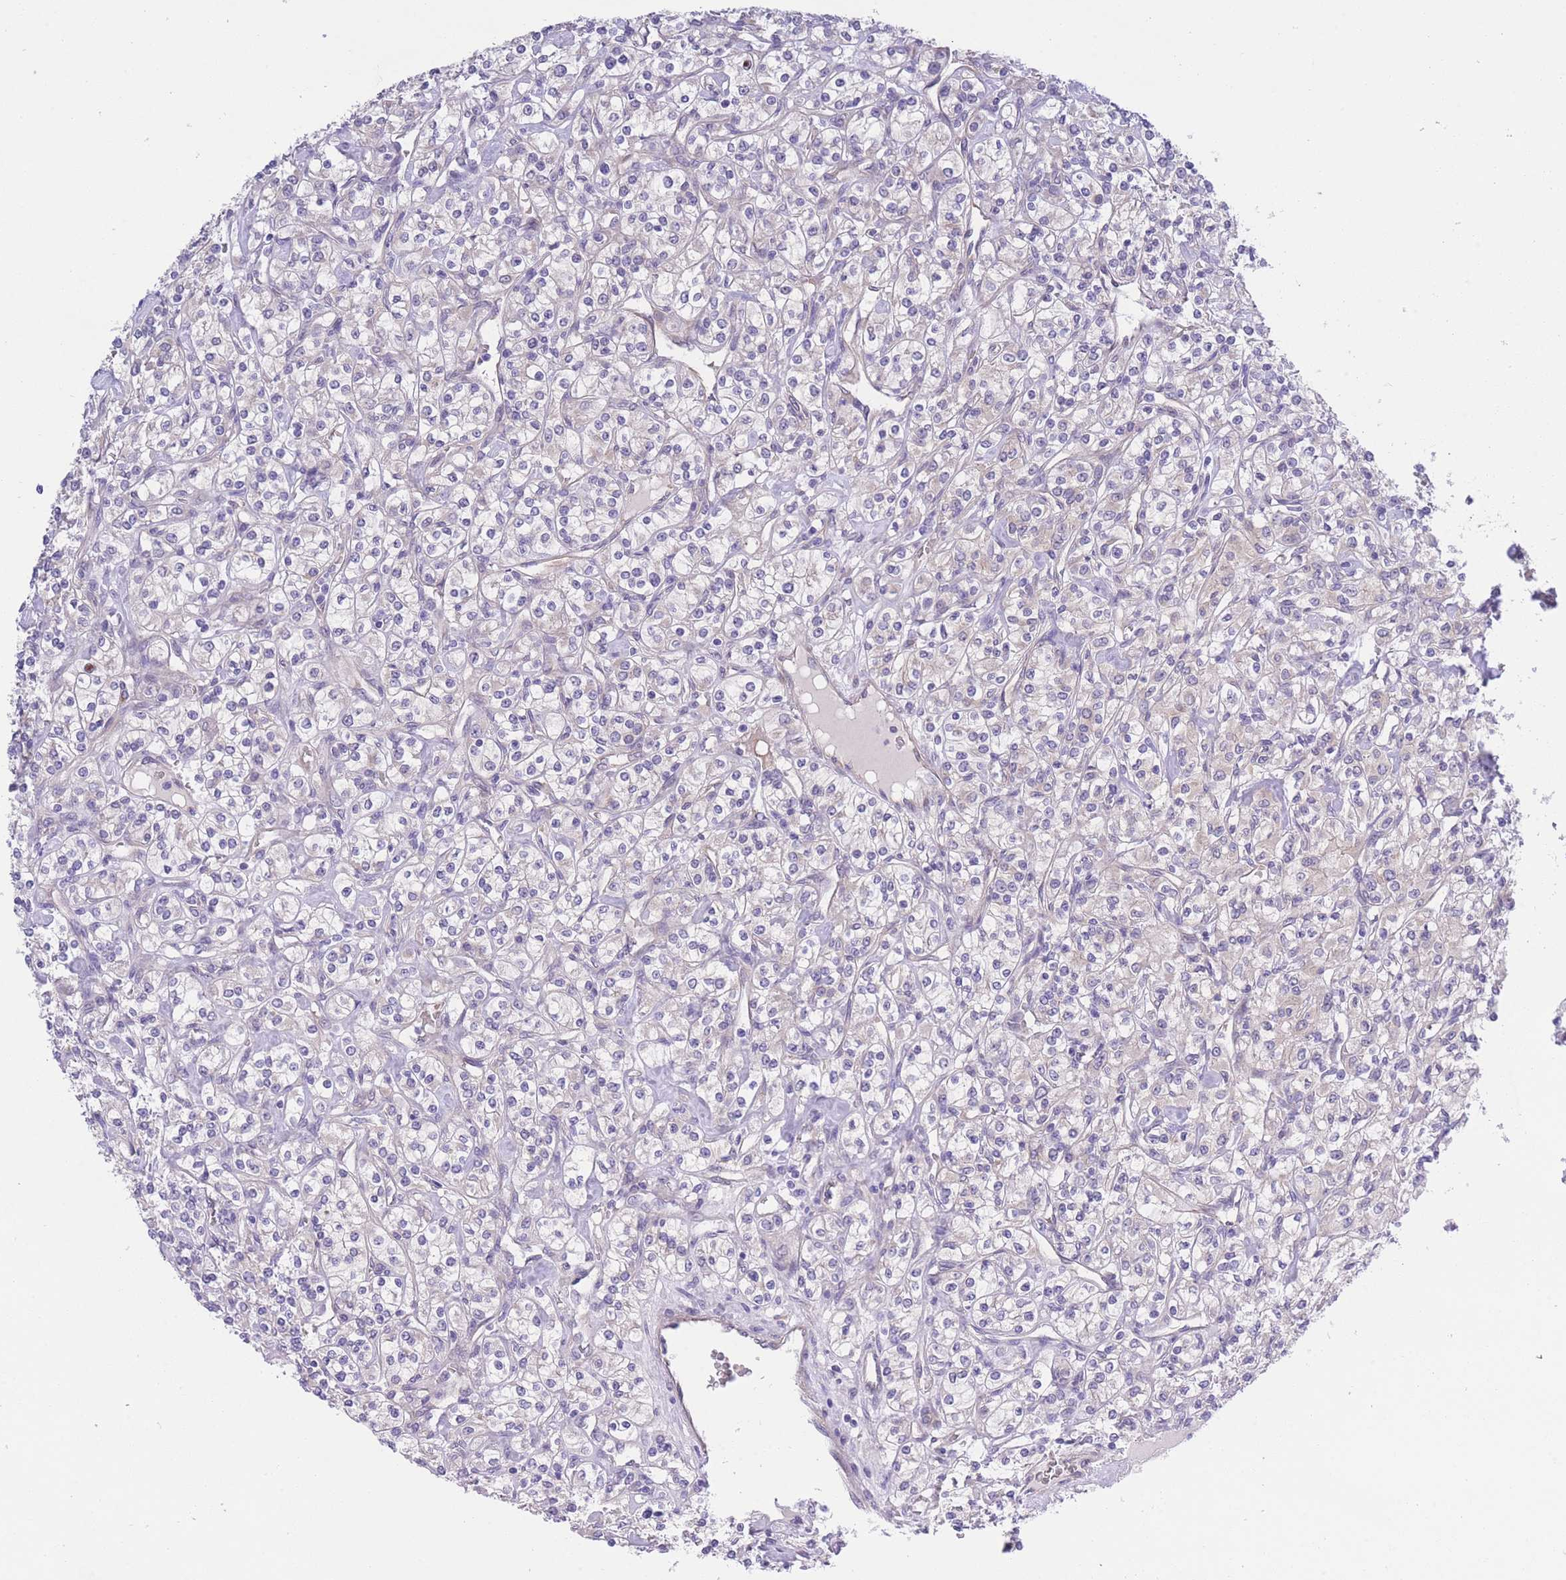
{"staining": {"intensity": "negative", "quantity": "none", "location": "none"}, "tissue": "renal cancer", "cell_type": "Tumor cells", "image_type": "cancer", "snomed": [{"axis": "morphology", "description": "Adenocarcinoma, NOS"}, {"axis": "topography", "description": "Kidney"}], "caption": "Immunohistochemistry of human adenocarcinoma (renal) shows no expression in tumor cells.", "gene": "WWOX", "patient": {"sex": "male", "age": 77}}